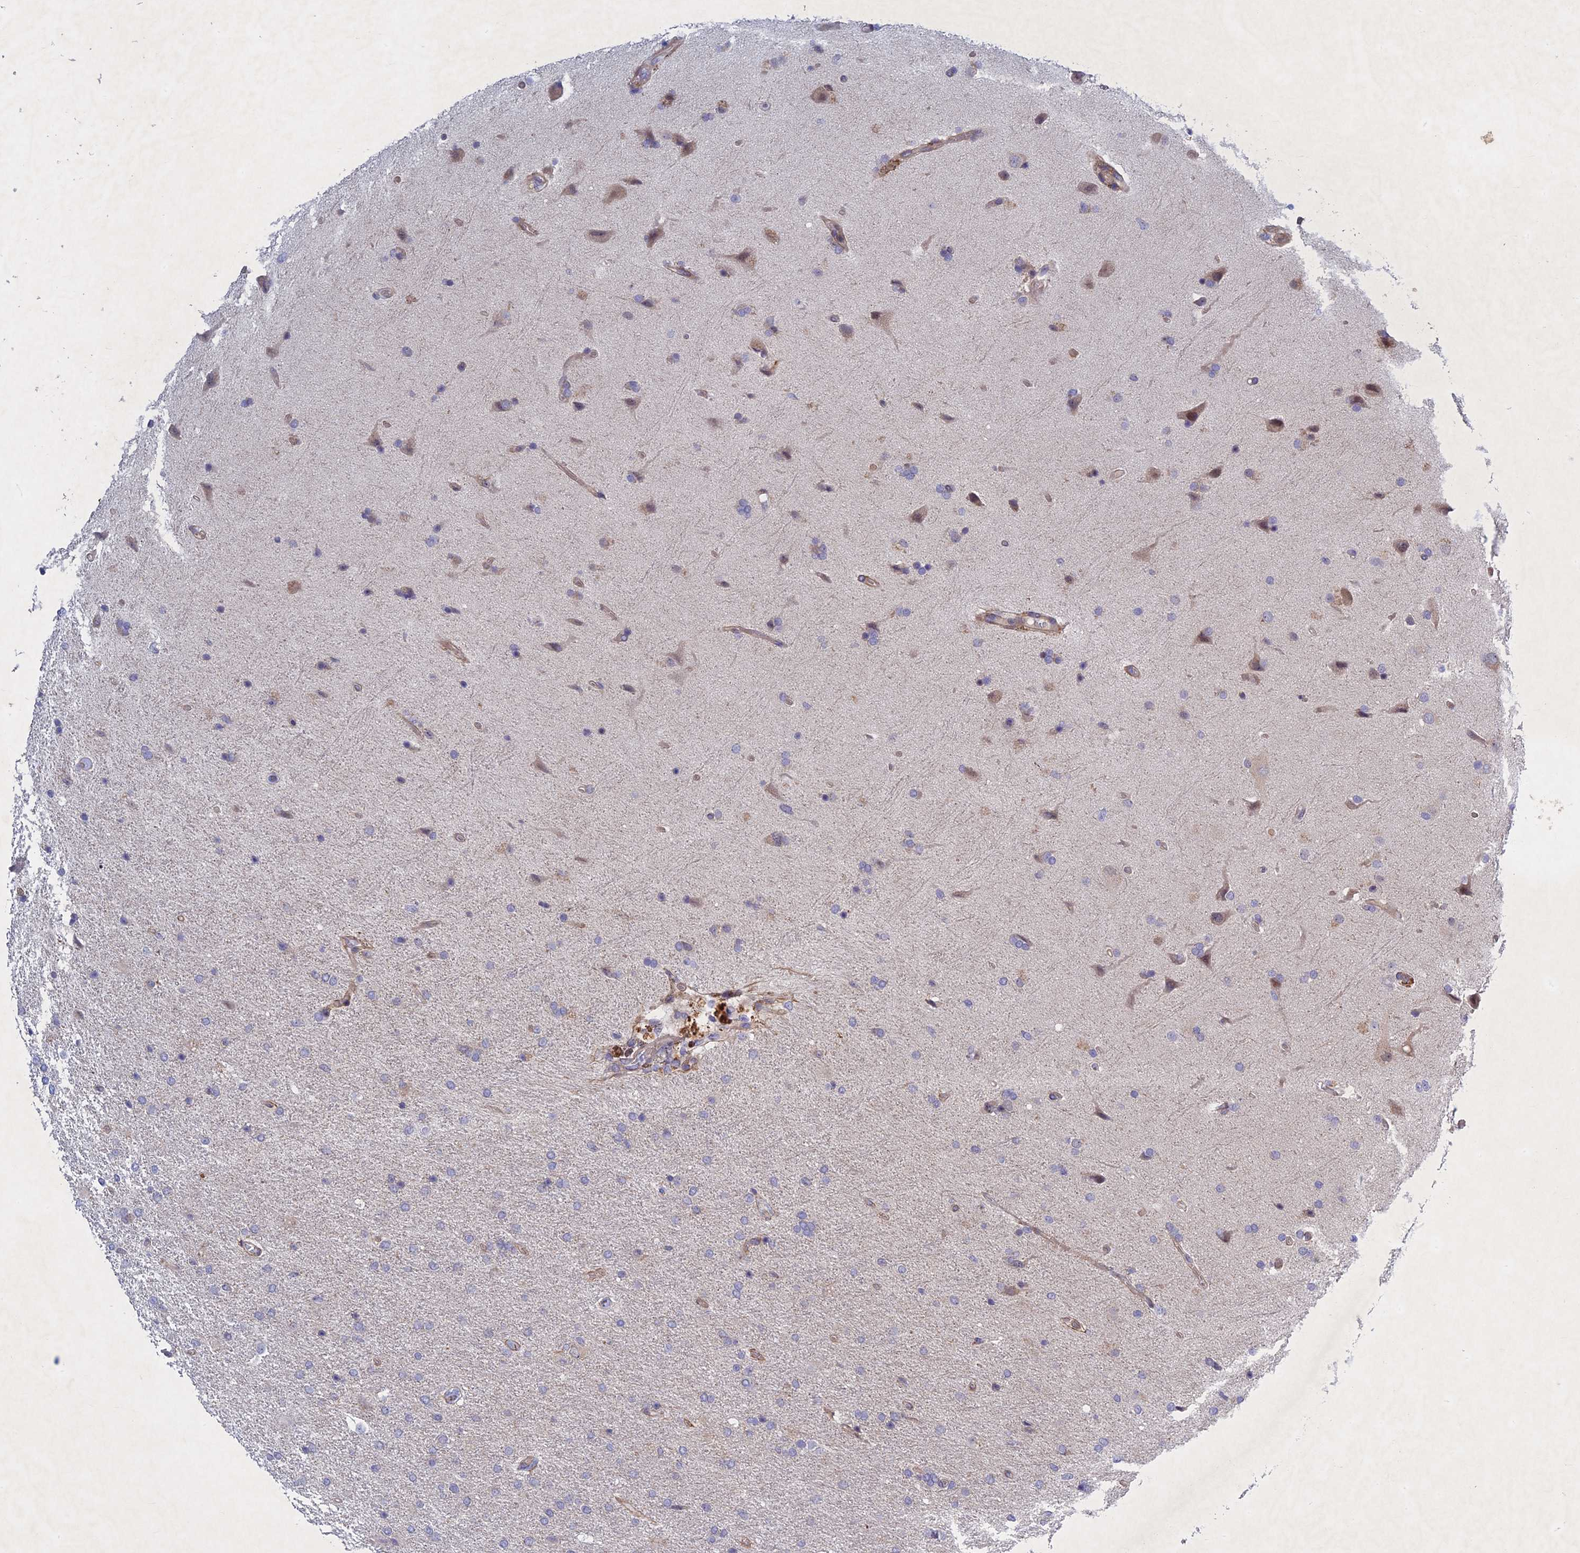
{"staining": {"intensity": "negative", "quantity": "none", "location": "none"}, "tissue": "glioma", "cell_type": "Tumor cells", "image_type": "cancer", "snomed": [{"axis": "morphology", "description": "Glioma, malignant, High grade"}, {"axis": "topography", "description": "Brain"}], "caption": "Tumor cells show no significant expression in malignant high-grade glioma.", "gene": "PTHLH", "patient": {"sex": "male", "age": 72}}